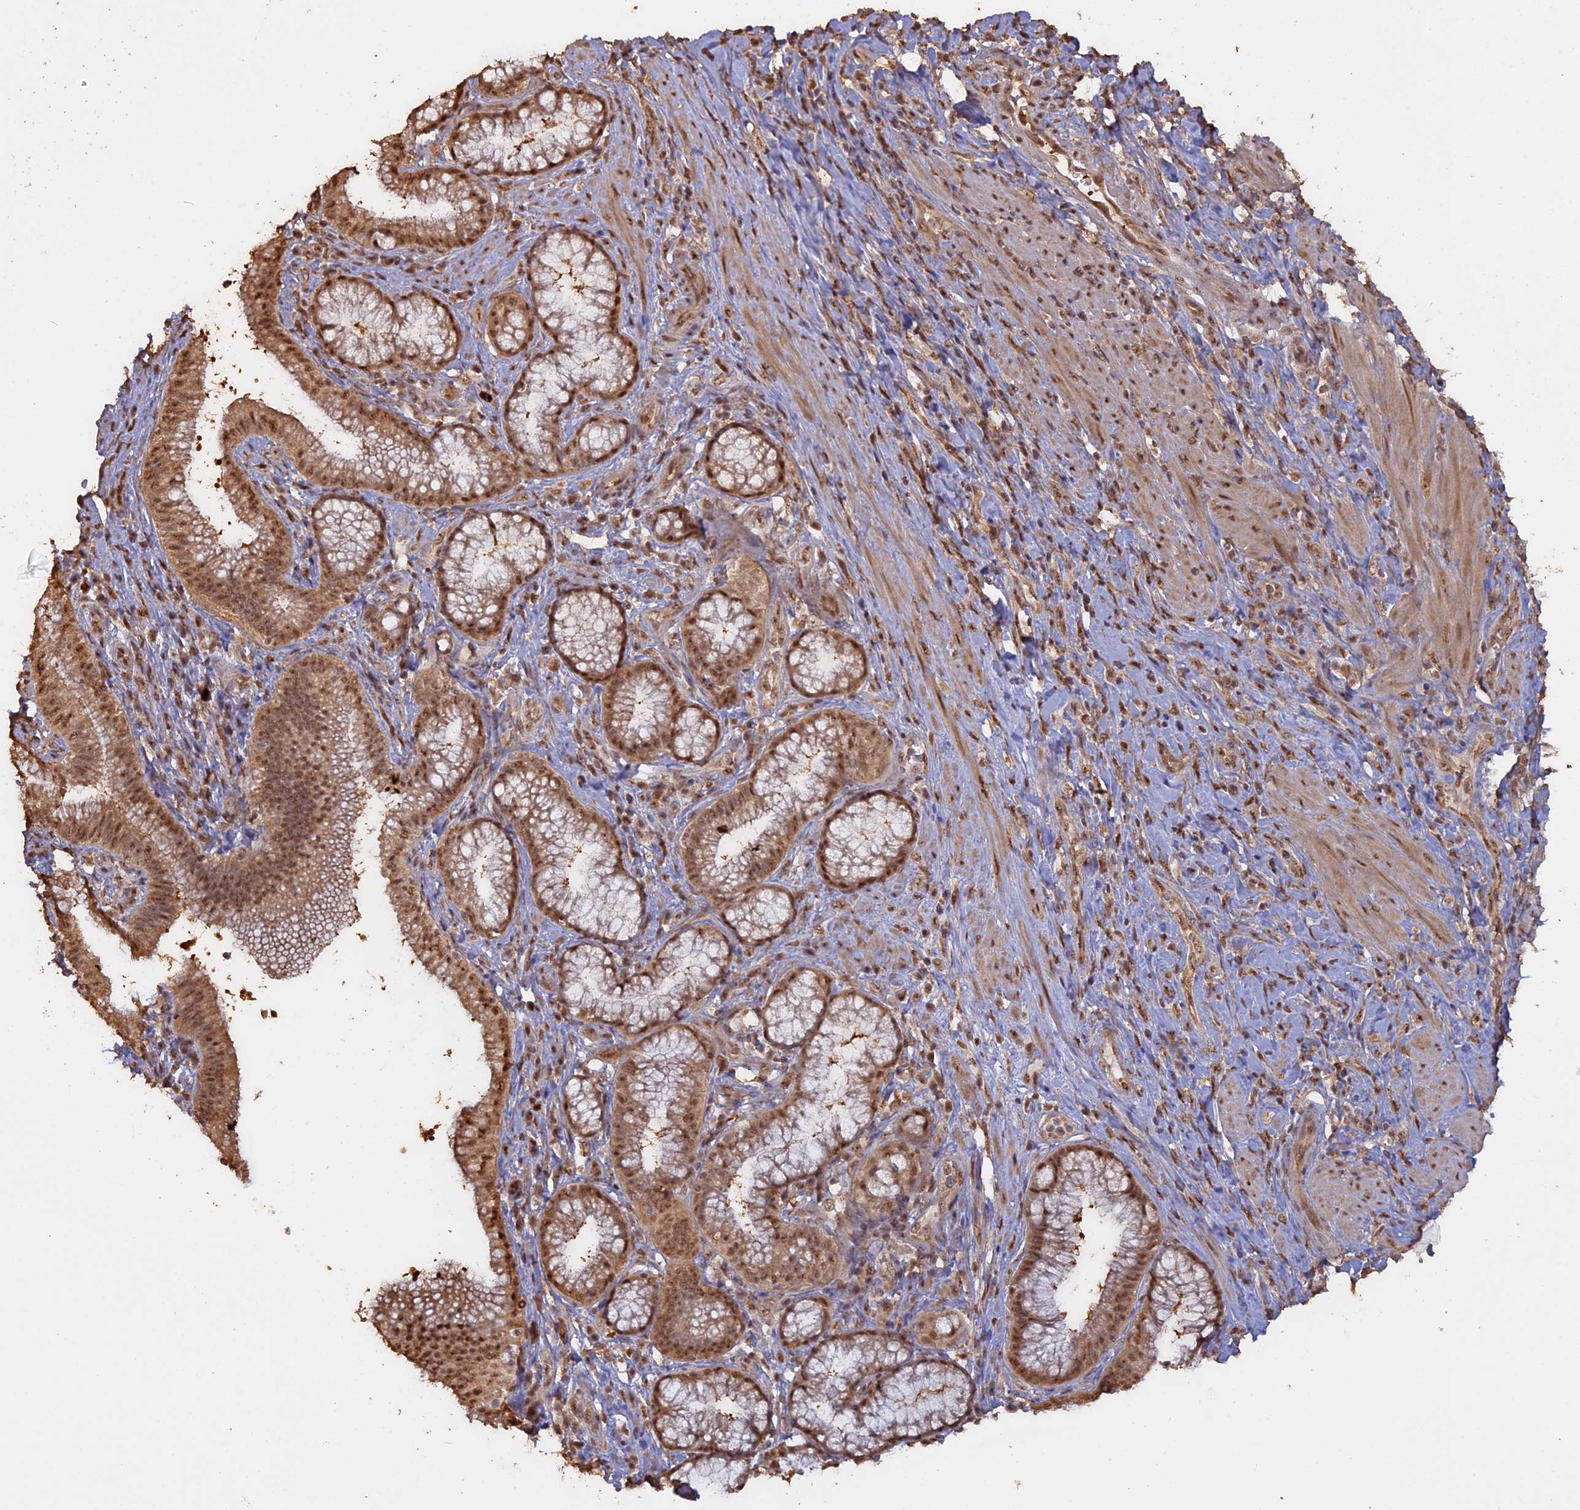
{"staining": {"intensity": "moderate", "quantity": ">75%", "location": "cytoplasmic/membranous,nuclear"}, "tissue": "pancreatic cancer", "cell_type": "Tumor cells", "image_type": "cancer", "snomed": [{"axis": "morphology", "description": "Adenocarcinoma, NOS"}, {"axis": "topography", "description": "Pancreas"}], "caption": "Immunohistochemistry (IHC) photomicrograph of neoplastic tissue: human pancreatic cancer stained using immunohistochemistry (IHC) demonstrates medium levels of moderate protein expression localized specifically in the cytoplasmic/membranous and nuclear of tumor cells, appearing as a cytoplasmic/membranous and nuclear brown color.", "gene": "PSMC6", "patient": {"sex": "male", "age": 72}}